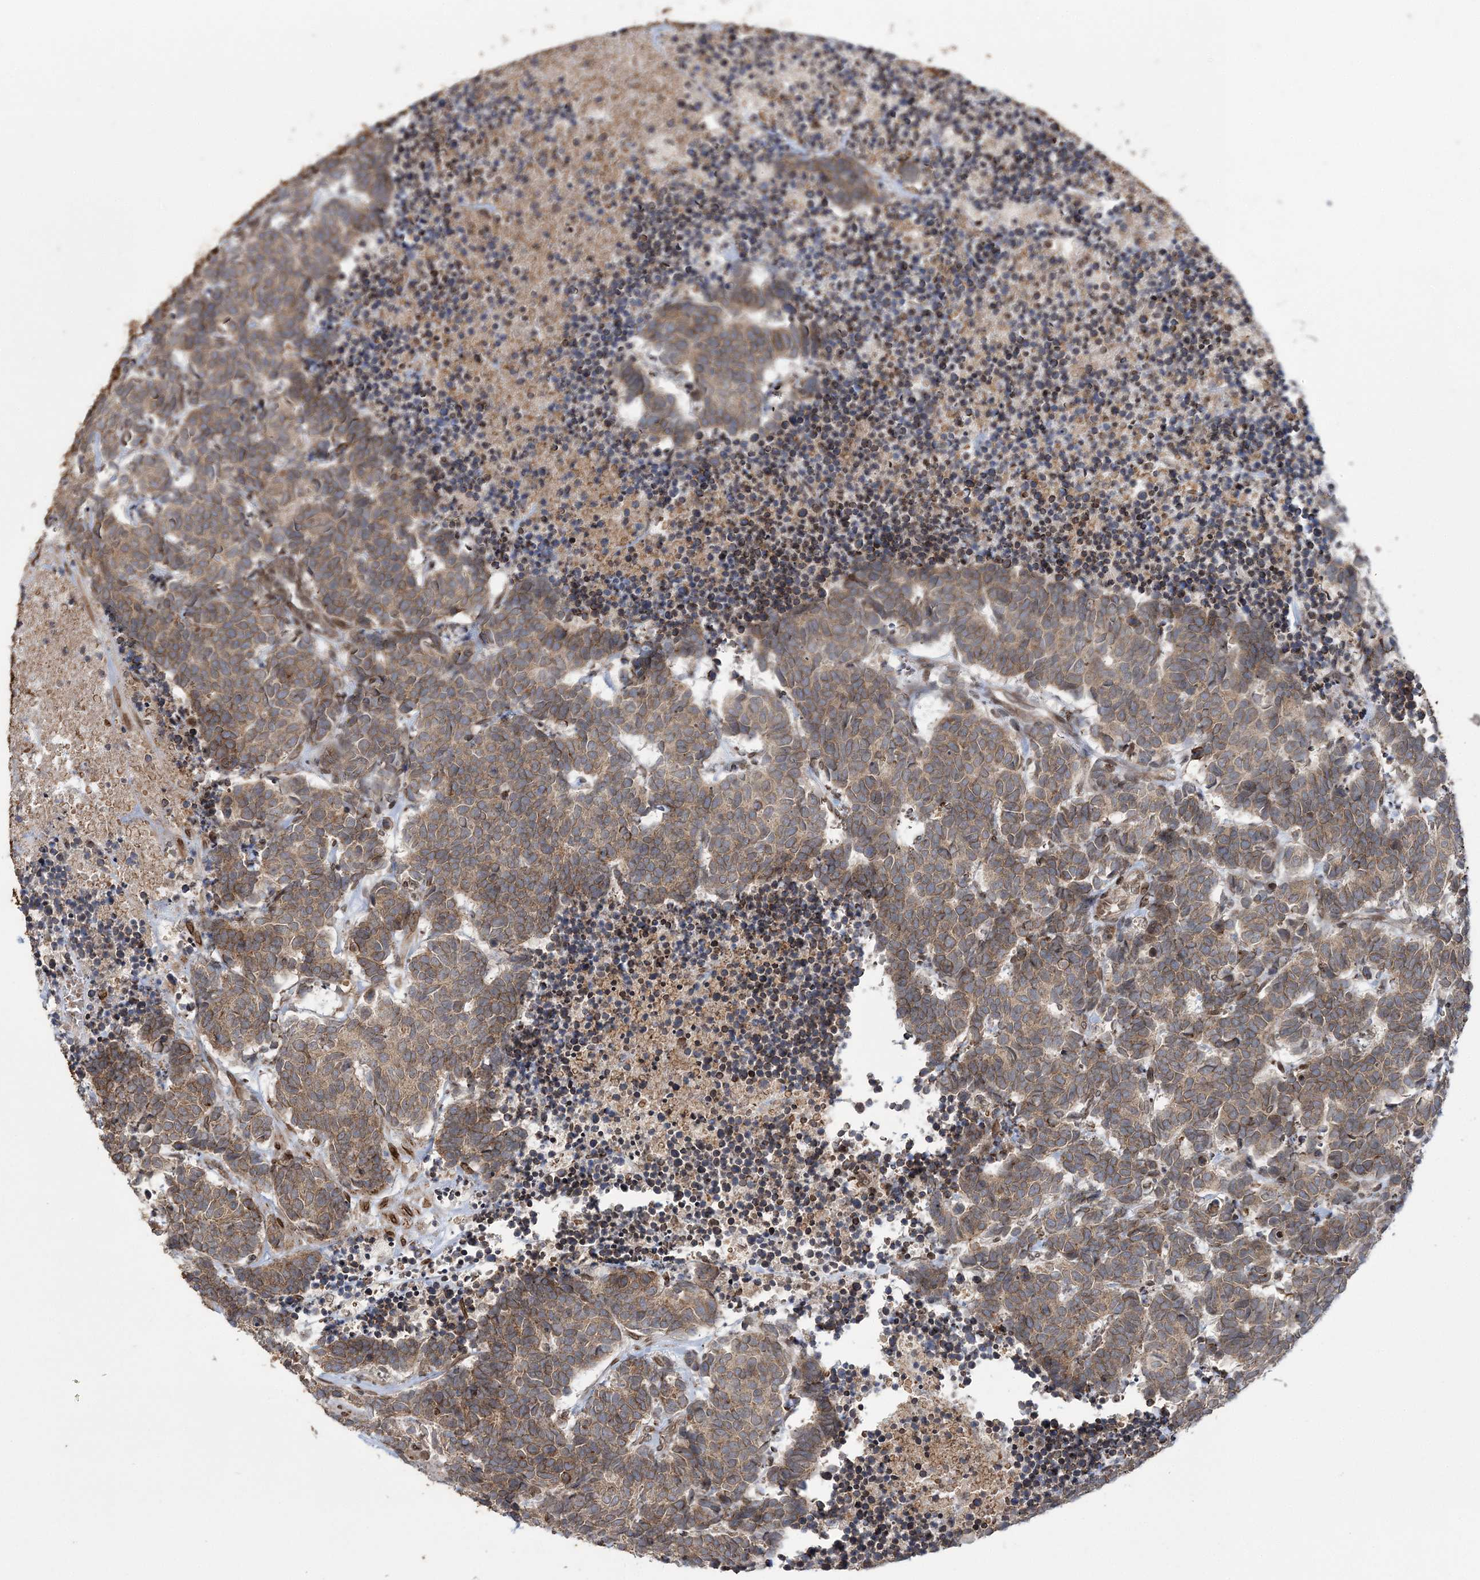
{"staining": {"intensity": "weak", "quantity": ">75%", "location": "cytoplasmic/membranous"}, "tissue": "carcinoid", "cell_type": "Tumor cells", "image_type": "cancer", "snomed": [{"axis": "morphology", "description": "Carcinoma, NOS"}, {"axis": "morphology", "description": "Carcinoid, malignant, NOS"}, {"axis": "topography", "description": "Urinary bladder"}], "caption": "Brown immunohistochemical staining in human carcinoid exhibits weak cytoplasmic/membranous expression in approximately >75% of tumor cells.", "gene": "DNAJC27", "patient": {"sex": "male", "age": 57}}